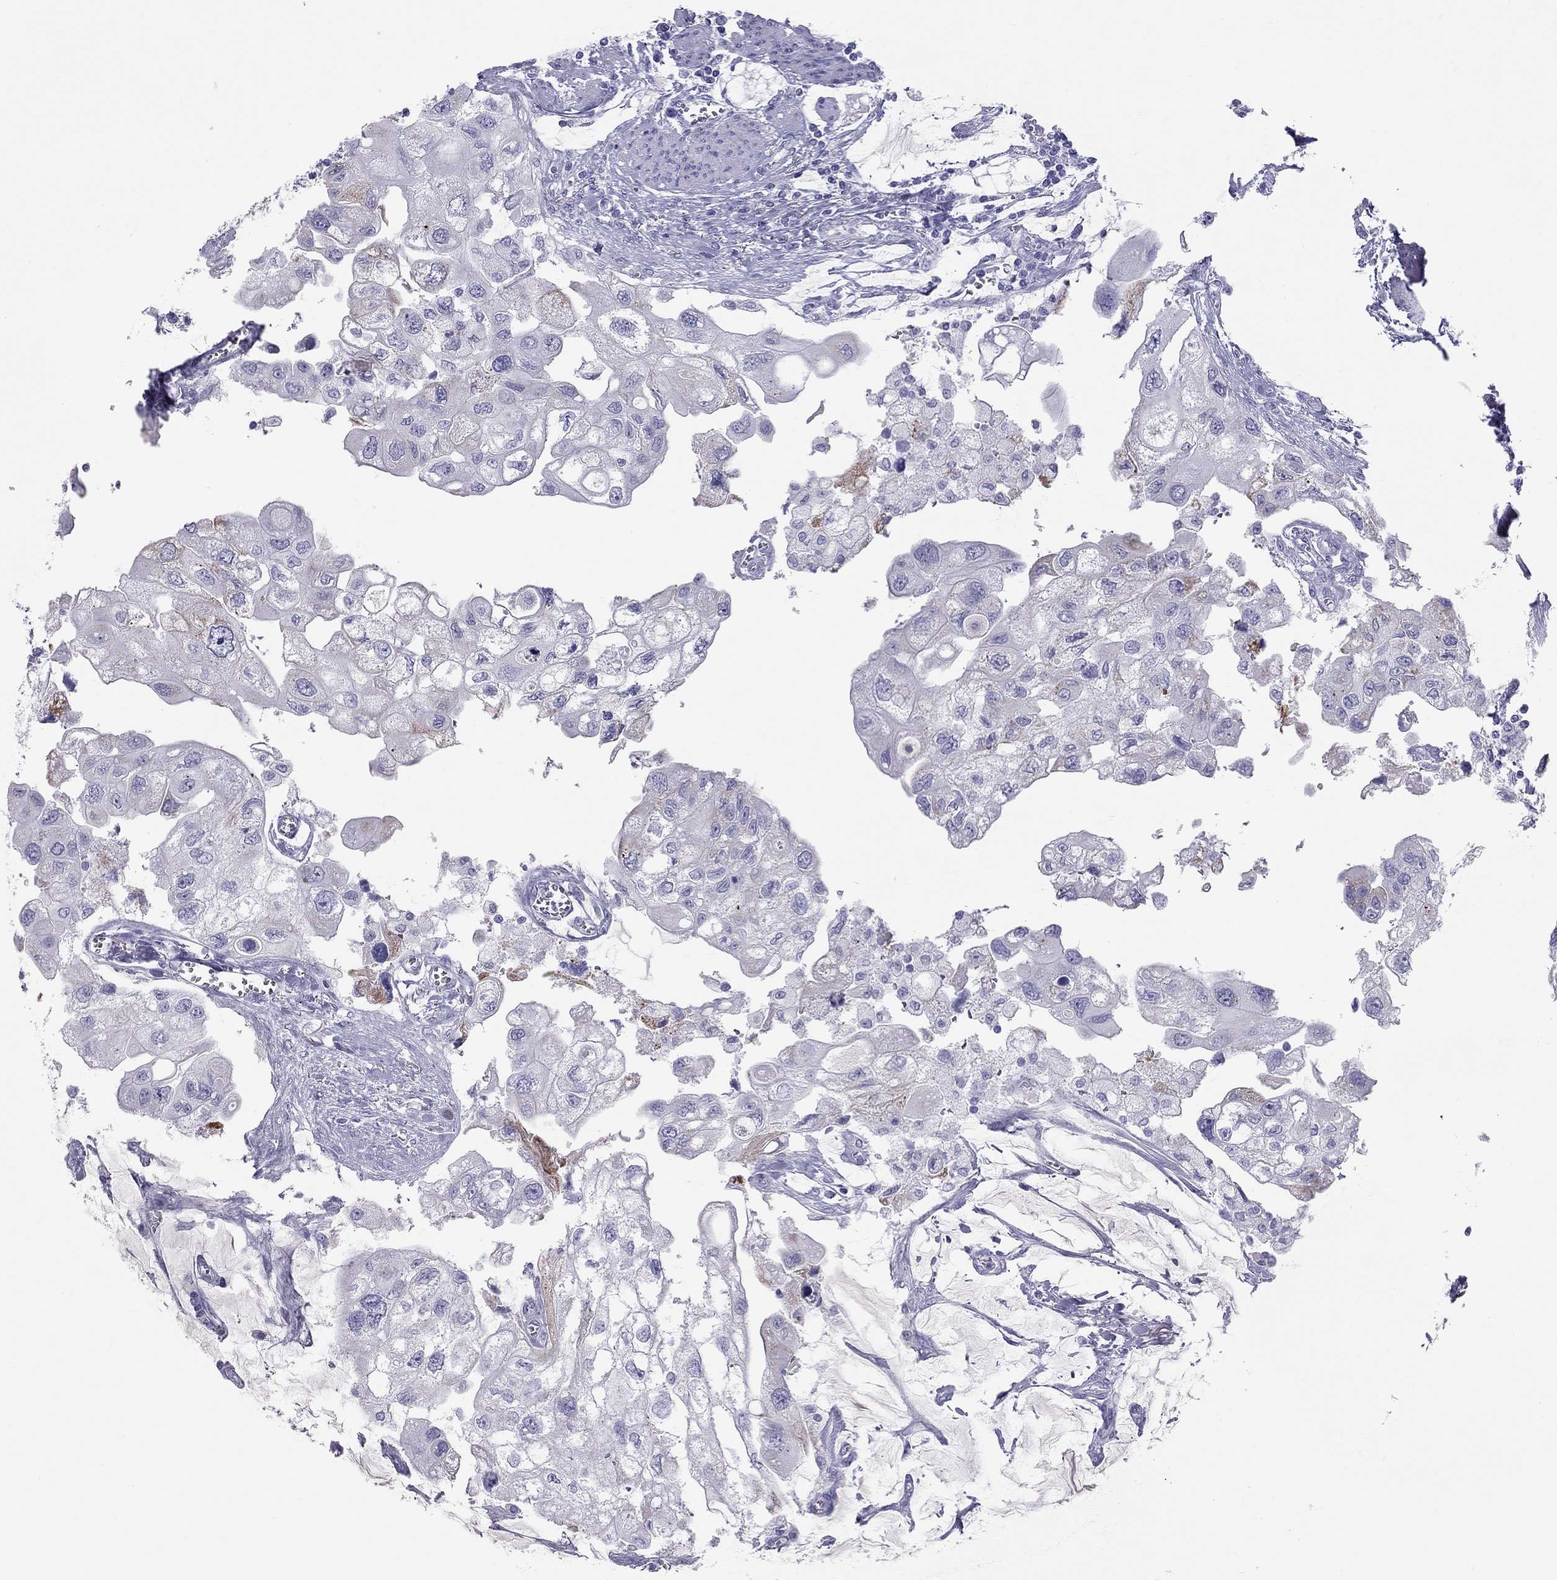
{"staining": {"intensity": "negative", "quantity": "none", "location": "none"}, "tissue": "urothelial cancer", "cell_type": "Tumor cells", "image_type": "cancer", "snomed": [{"axis": "morphology", "description": "Urothelial carcinoma, High grade"}, {"axis": "topography", "description": "Urinary bladder"}], "caption": "Tumor cells show no significant protein positivity in urothelial cancer. (Brightfield microscopy of DAB (3,3'-diaminobenzidine) IHC at high magnification).", "gene": "TRPM3", "patient": {"sex": "male", "age": 59}}